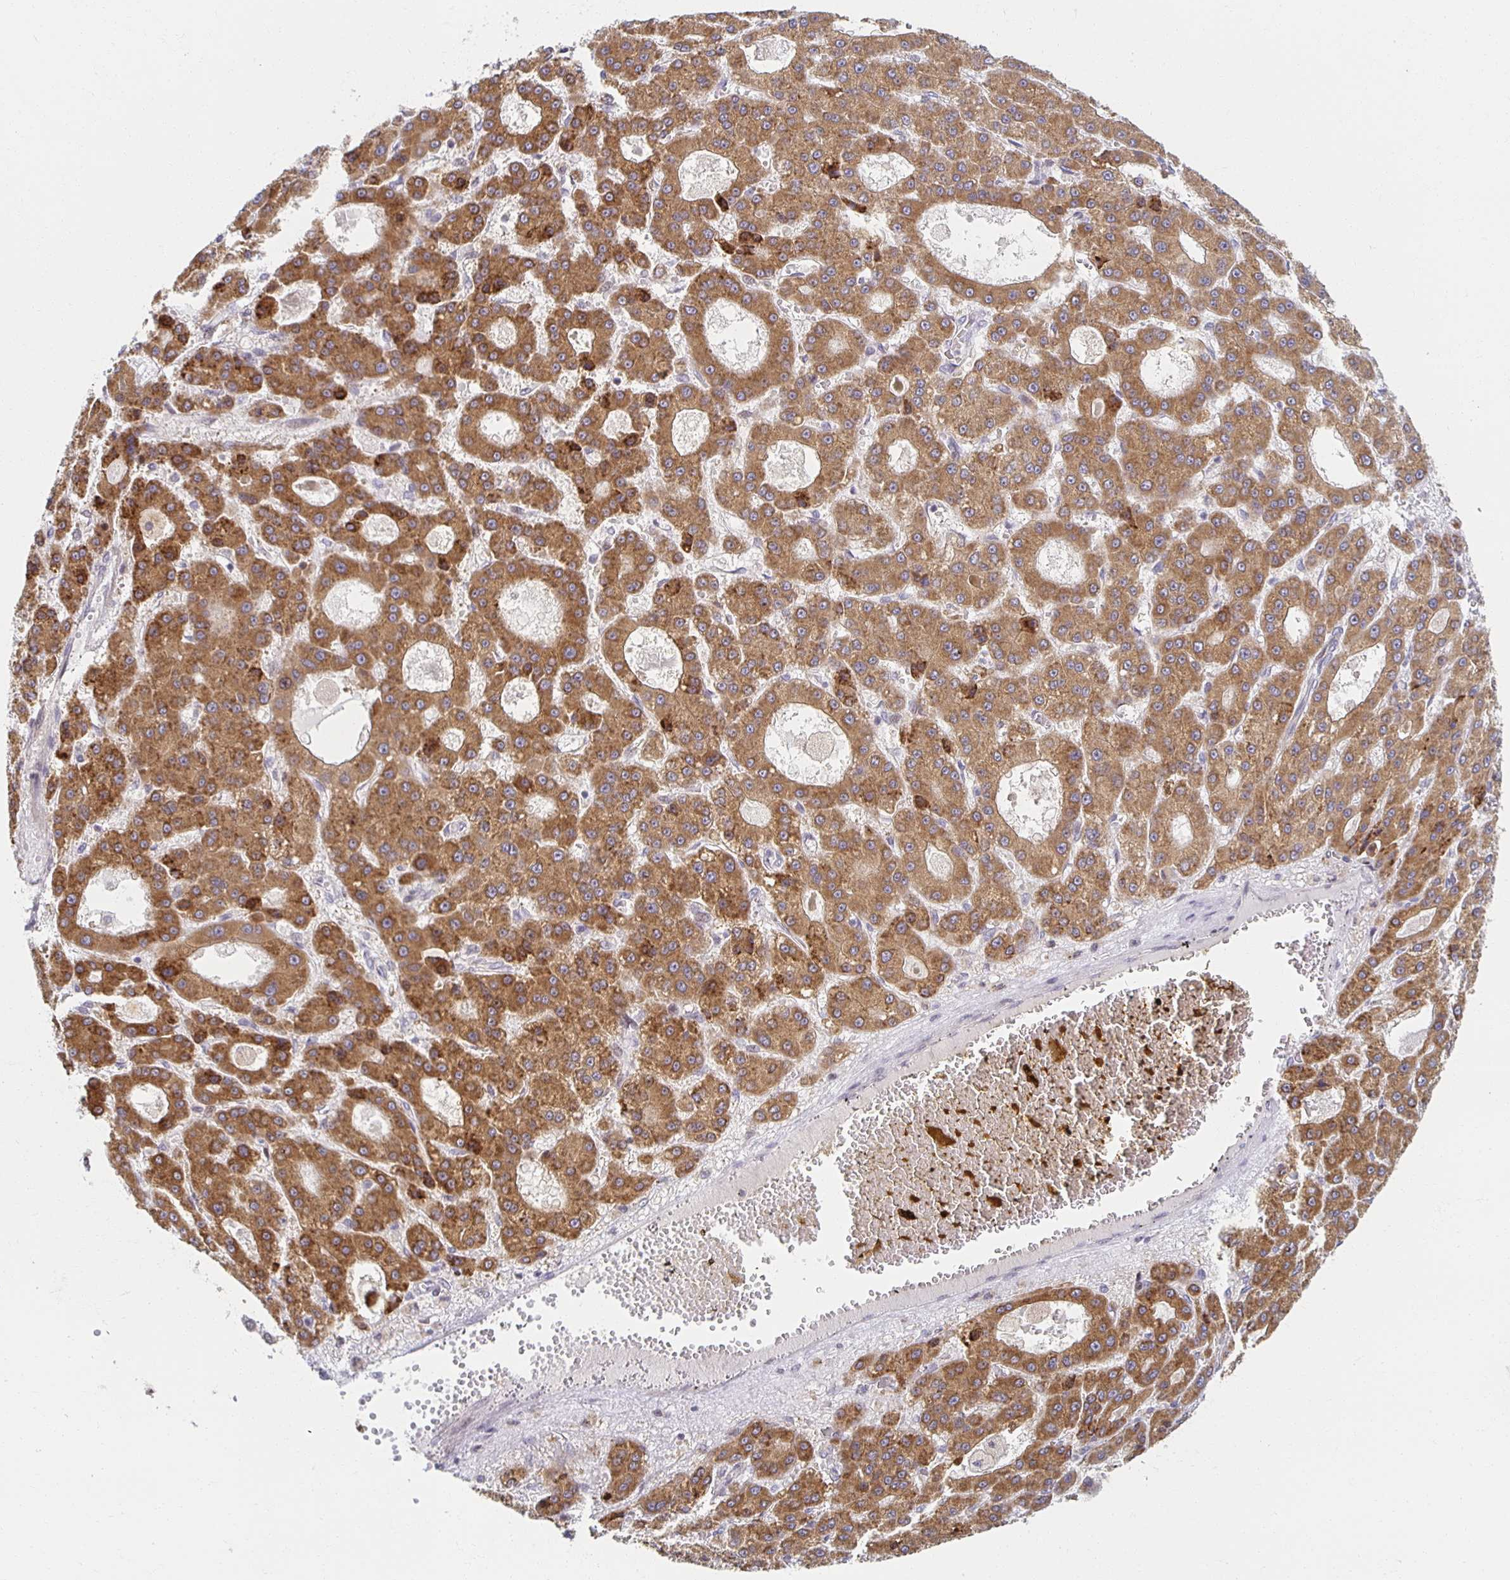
{"staining": {"intensity": "moderate", "quantity": ">75%", "location": "cytoplasmic/membranous"}, "tissue": "liver cancer", "cell_type": "Tumor cells", "image_type": "cancer", "snomed": [{"axis": "morphology", "description": "Carcinoma, Hepatocellular, NOS"}, {"axis": "topography", "description": "Liver"}], "caption": "Human liver cancer (hepatocellular carcinoma) stained with a brown dye reveals moderate cytoplasmic/membranous positive staining in approximately >75% of tumor cells.", "gene": "HCFC1R1", "patient": {"sex": "male", "age": 70}}